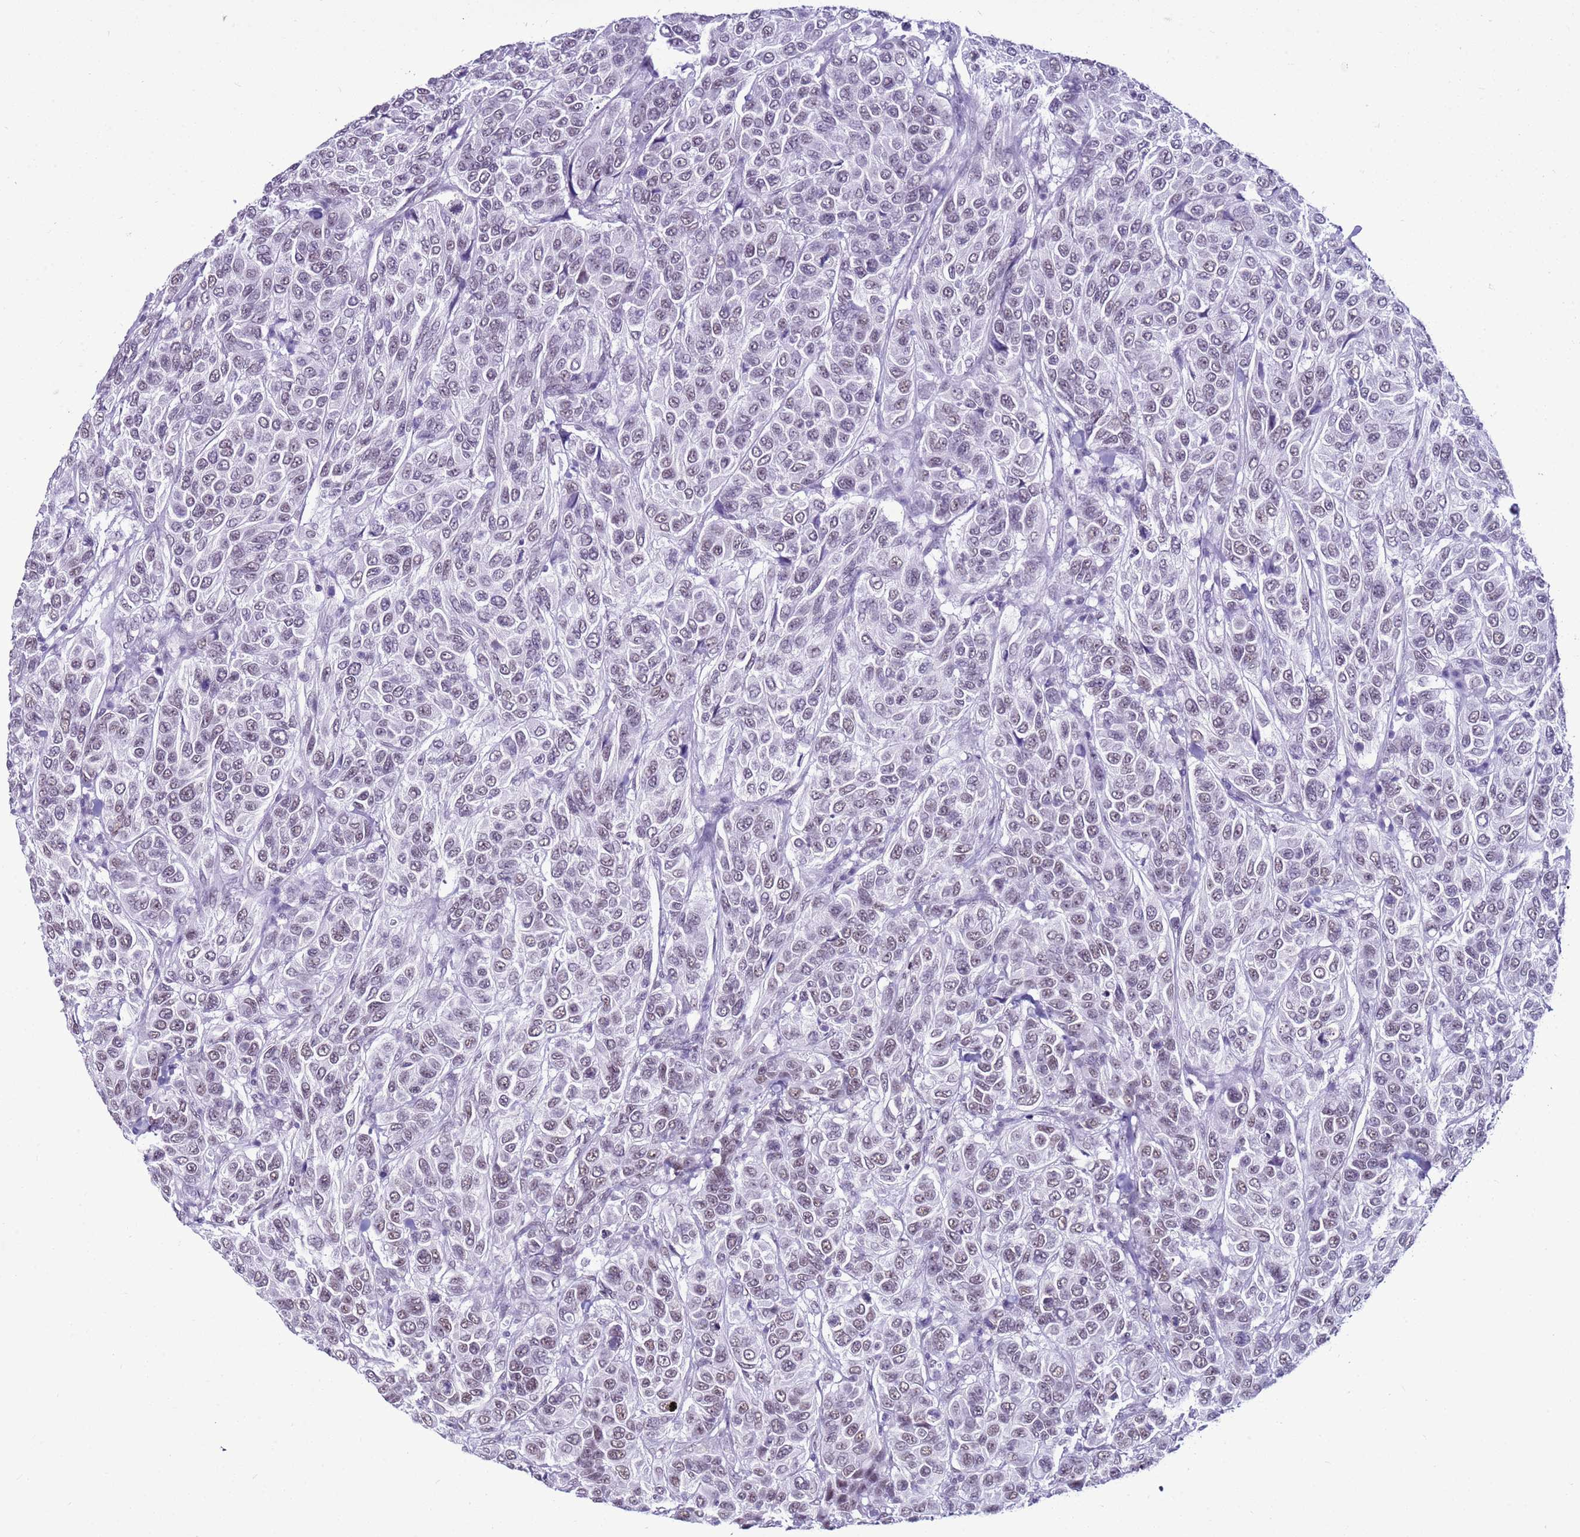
{"staining": {"intensity": "weak", "quantity": "25%-75%", "location": "nuclear"}, "tissue": "breast cancer", "cell_type": "Tumor cells", "image_type": "cancer", "snomed": [{"axis": "morphology", "description": "Duct carcinoma"}, {"axis": "topography", "description": "Breast"}], "caption": "Weak nuclear expression for a protein is present in approximately 25%-75% of tumor cells of breast cancer (infiltrating ductal carcinoma) using immunohistochemistry (IHC).", "gene": "DHX15", "patient": {"sex": "female", "age": 55}}